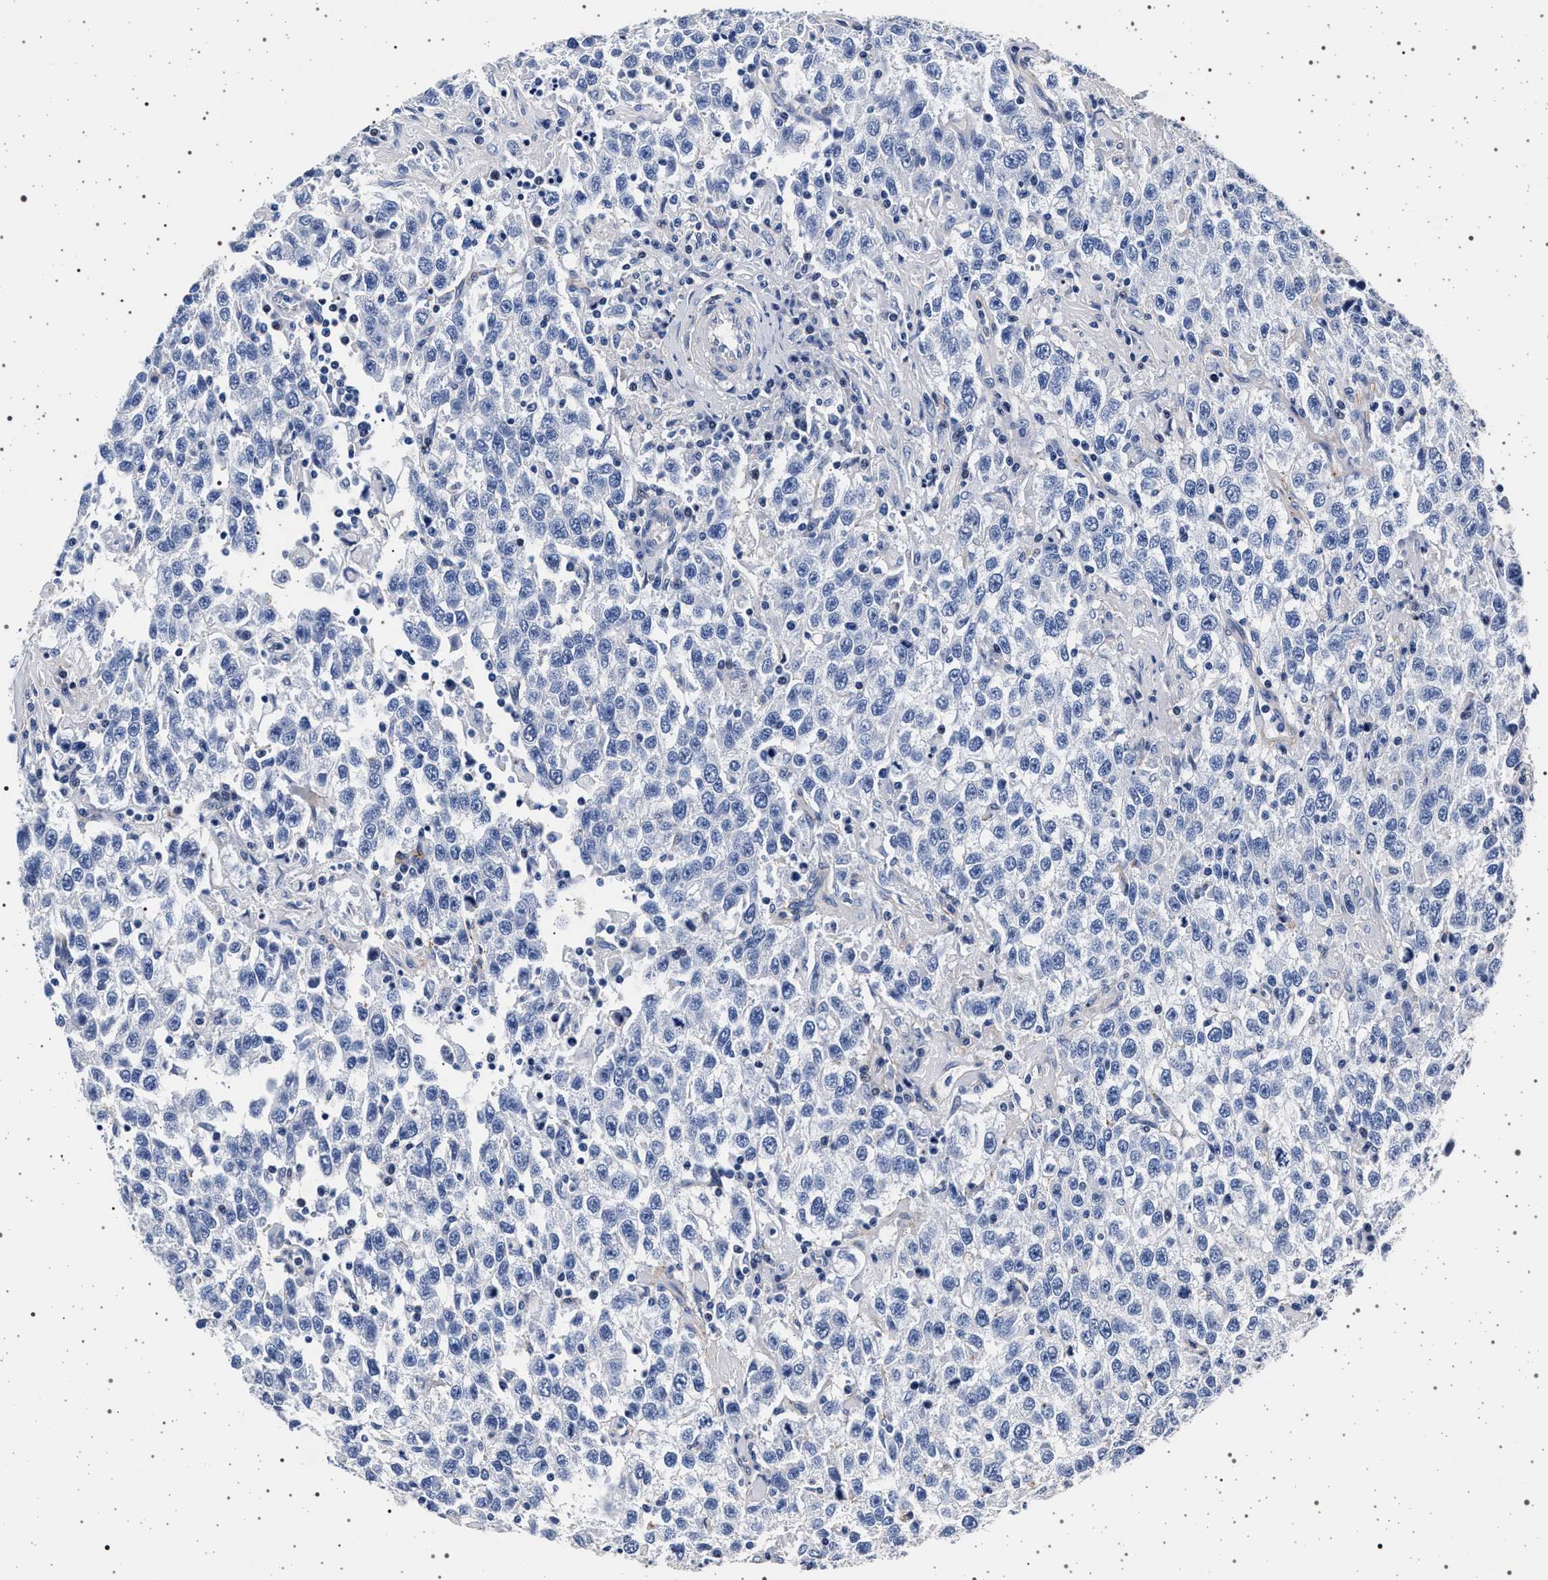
{"staining": {"intensity": "negative", "quantity": "none", "location": "none"}, "tissue": "testis cancer", "cell_type": "Tumor cells", "image_type": "cancer", "snomed": [{"axis": "morphology", "description": "Seminoma, NOS"}, {"axis": "topography", "description": "Testis"}], "caption": "Immunohistochemistry (IHC) of human testis cancer demonstrates no staining in tumor cells.", "gene": "SLC9A1", "patient": {"sex": "male", "age": 41}}